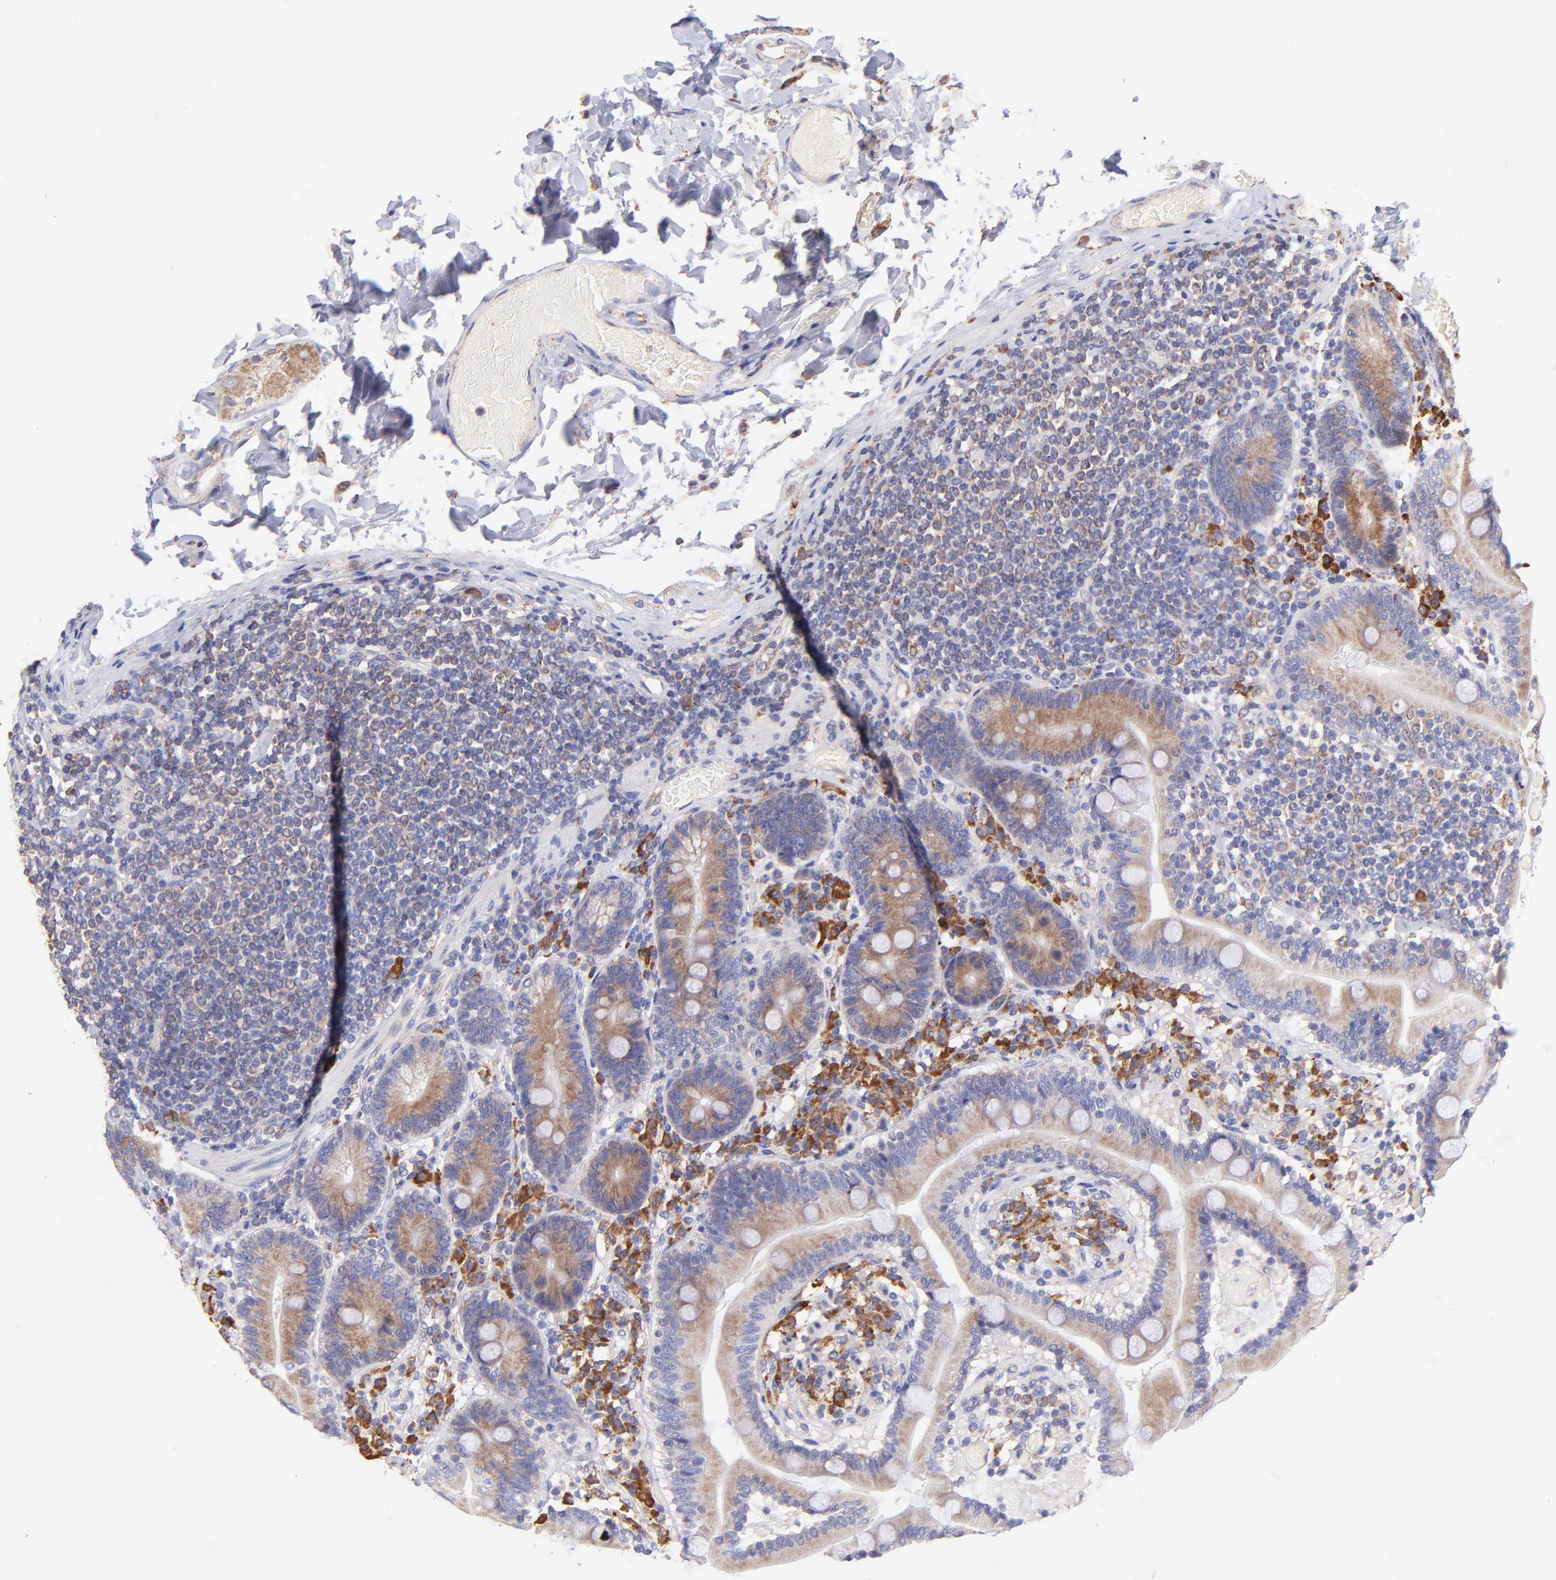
{"staining": {"intensity": "weak", "quantity": ">75%", "location": "cytoplasmic/membranous"}, "tissue": "duodenum", "cell_type": "Glandular cells", "image_type": "normal", "snomed": [{"axis": "morphology", "description": "Normal tissue, NOS"}, {"axis": "topography", "description": "Duodenum"}], "caption": "Duodenum stained with immunohistochemistry shows weak cytoplasmic/membranous expression in about >75% of glandular cells. The protein is stained brown, and the nuclei are stained in blue (DAB (3,3'-diaminobenzidine) IHC with brightfield microscopy, high magnification).", "gene": "PREX1", "patient": {"sex": "male", "age": 66}}